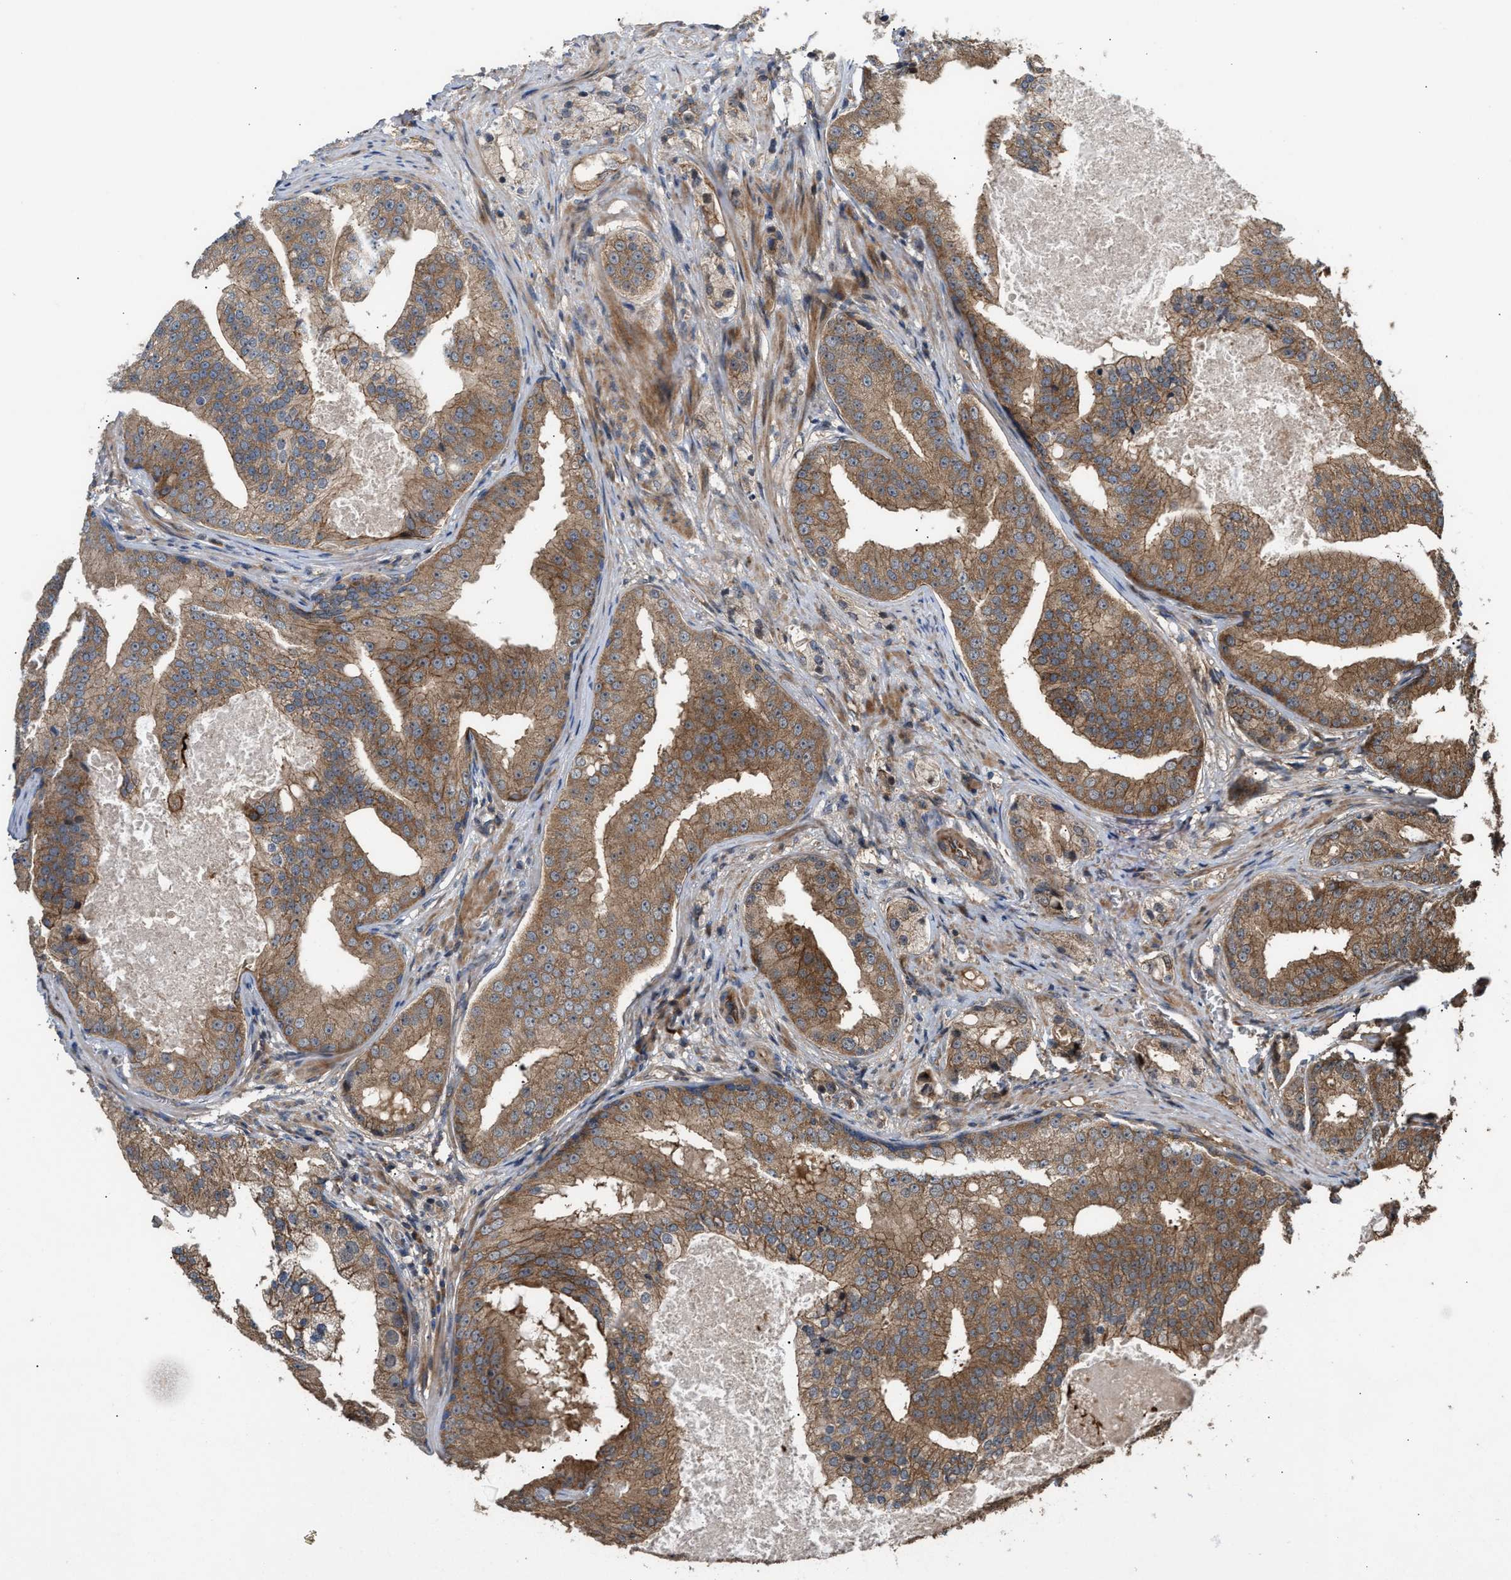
{"staining": {"intensity": "moderate", "quantity": ">75%", "location": "cytoplasmic/membranous"}, "tissue": "prostate cancer", "cell_type": "Tumor cells", "image_type": "cancer", "snomed": [{"axis": "morphology", "description": "Adenocarcinoma, High grade"}, {"axis": "topography", "description": "Prostate"}], "caption": "Protein expression analysis of prostate cancer (adenocarcinoma (high-grade)) exhibits moderate cytoplasmic/membranous expression in about >75% of tumor cells.", "gene": "STAU1", "patient": {"sex": "male", "age": 68}}